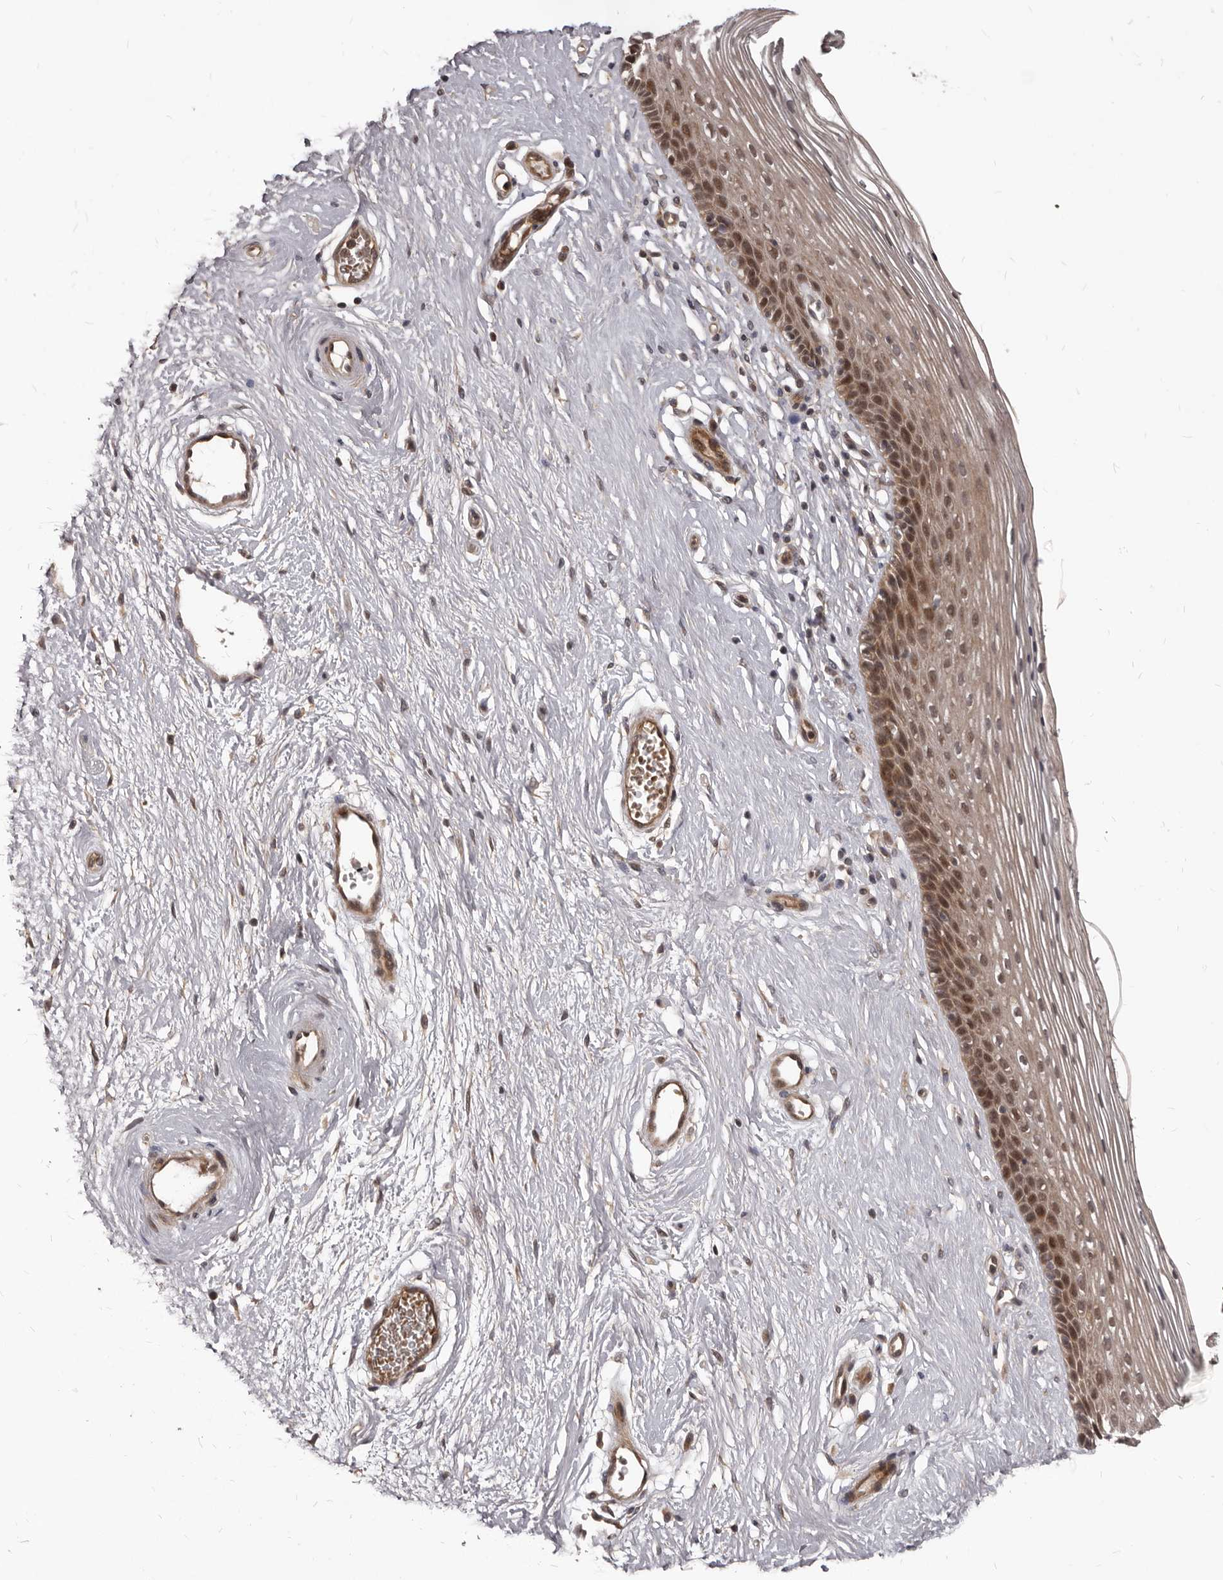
{"staining": {"intensity": "moderate", "quantity": ">75%", "location": "cytoplasmic/membranous,nuclear"}, "tissue": "vagina", "cell_type": "Squamous epithelial cells", "image_type": "normal", "snomed": [{"axis": "morphology", "description": "Normal tissue, NOS"}, {"axis": "topography", "description": "Vagina"}], "caption": "Normal vagina was stained to show a protein in brown. There is medium levels of moderate cytoplasmic/membranous,nuclear expression in about >75% of squamous epithelial cells.", "gene": "GABPB2", "patient": {"sex": "female", "age": 46}}